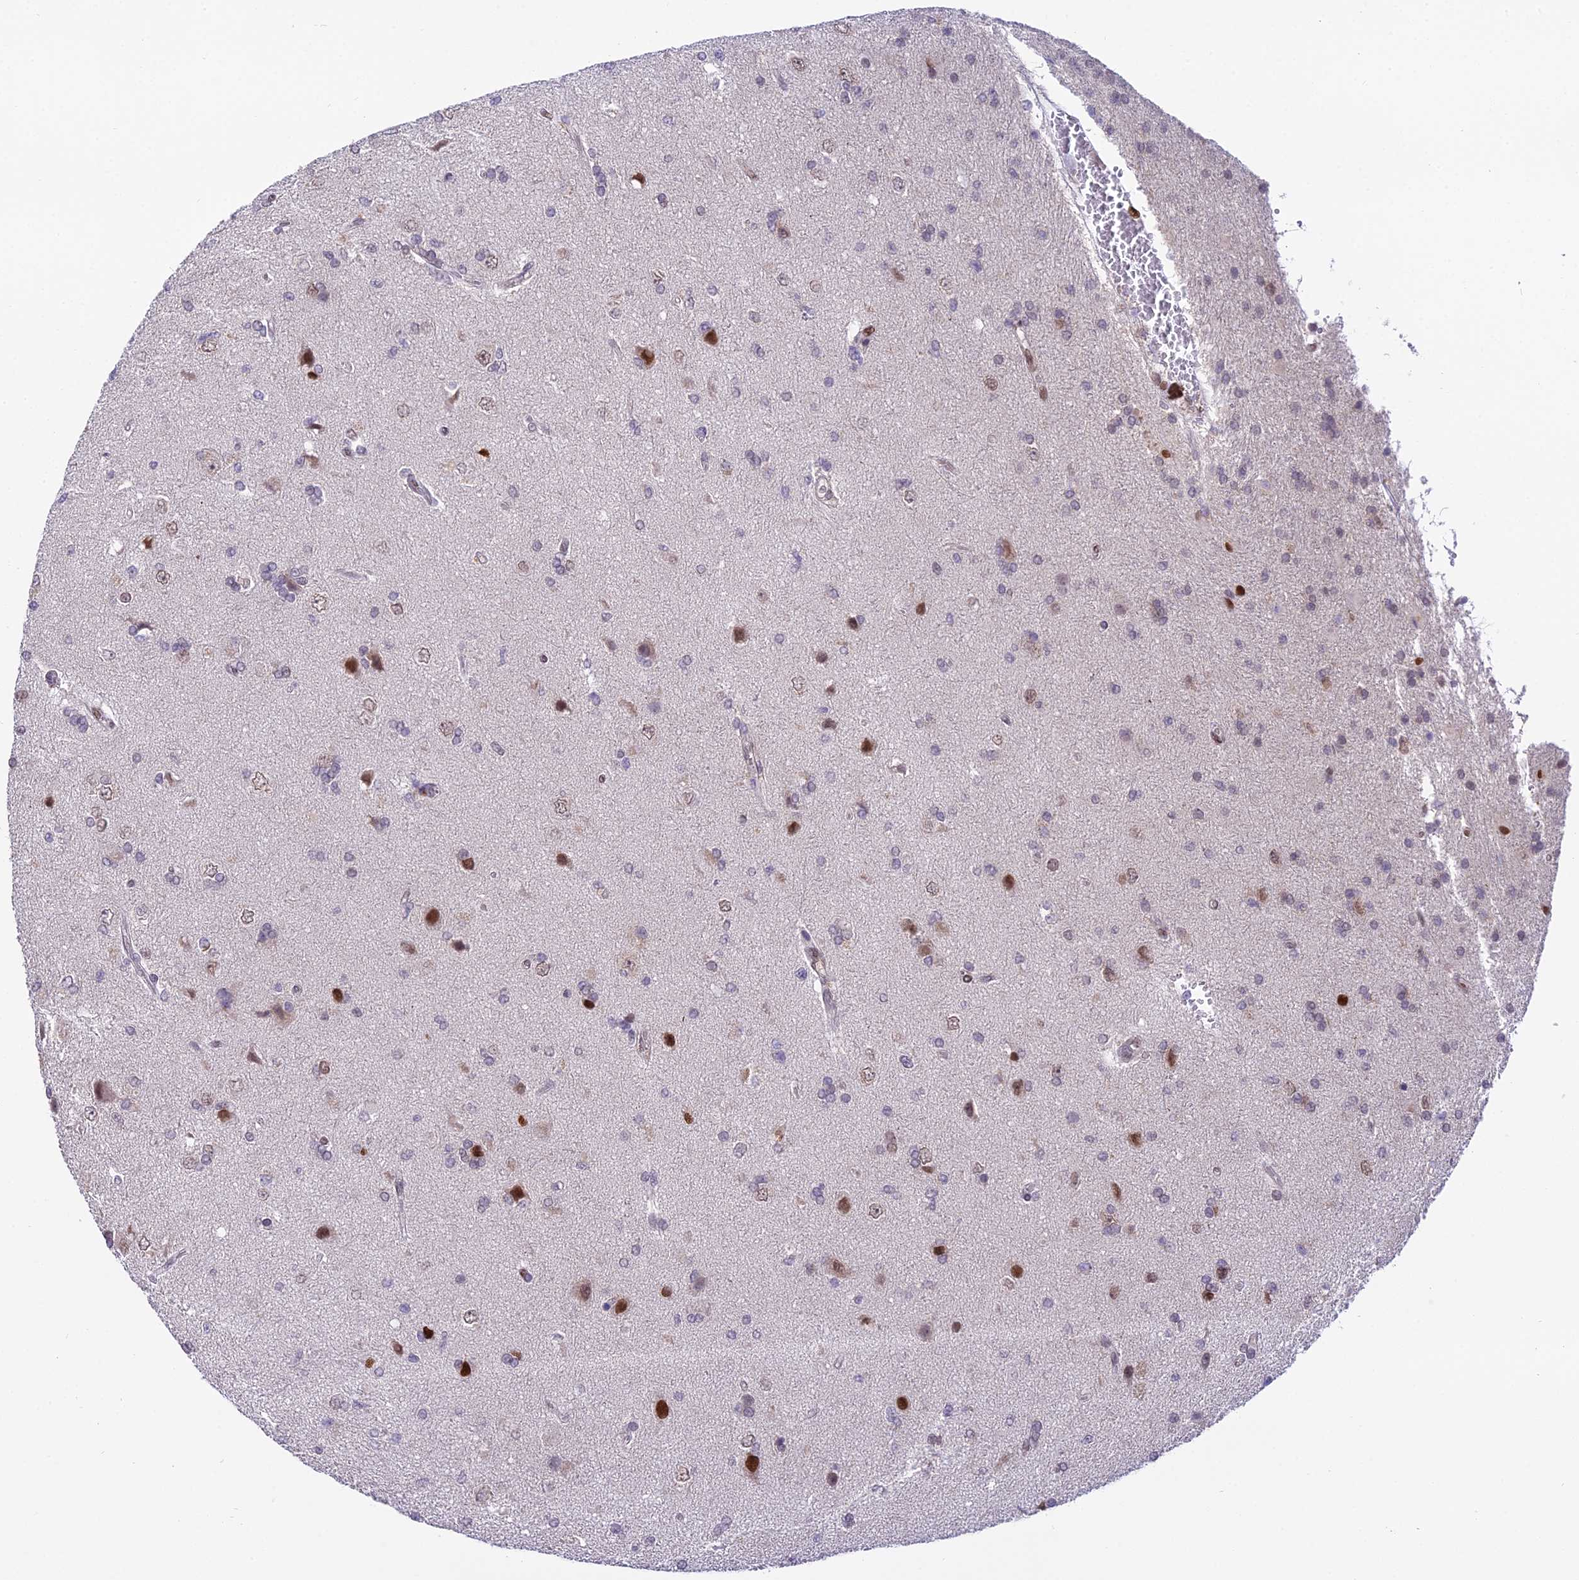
{"staining": {"intensity": "moderate", "quantity": "<25%", "location": "nuclear"}, "tissue": "glioma", "cell_type": "Tumor cells", "image_type": "cancer", "snomed": [{"axis": "morphology", "description": "Glioma, malignant, High grade"}, {"axis": "topography", "description": "Brain"}], "caption": "The image displays staining of glioma, revealing moderate nuclear protein positivity (brown color) within tumor cells.", "gene": "ZNF707", "patient": {"sex": "male", "age": 56}}